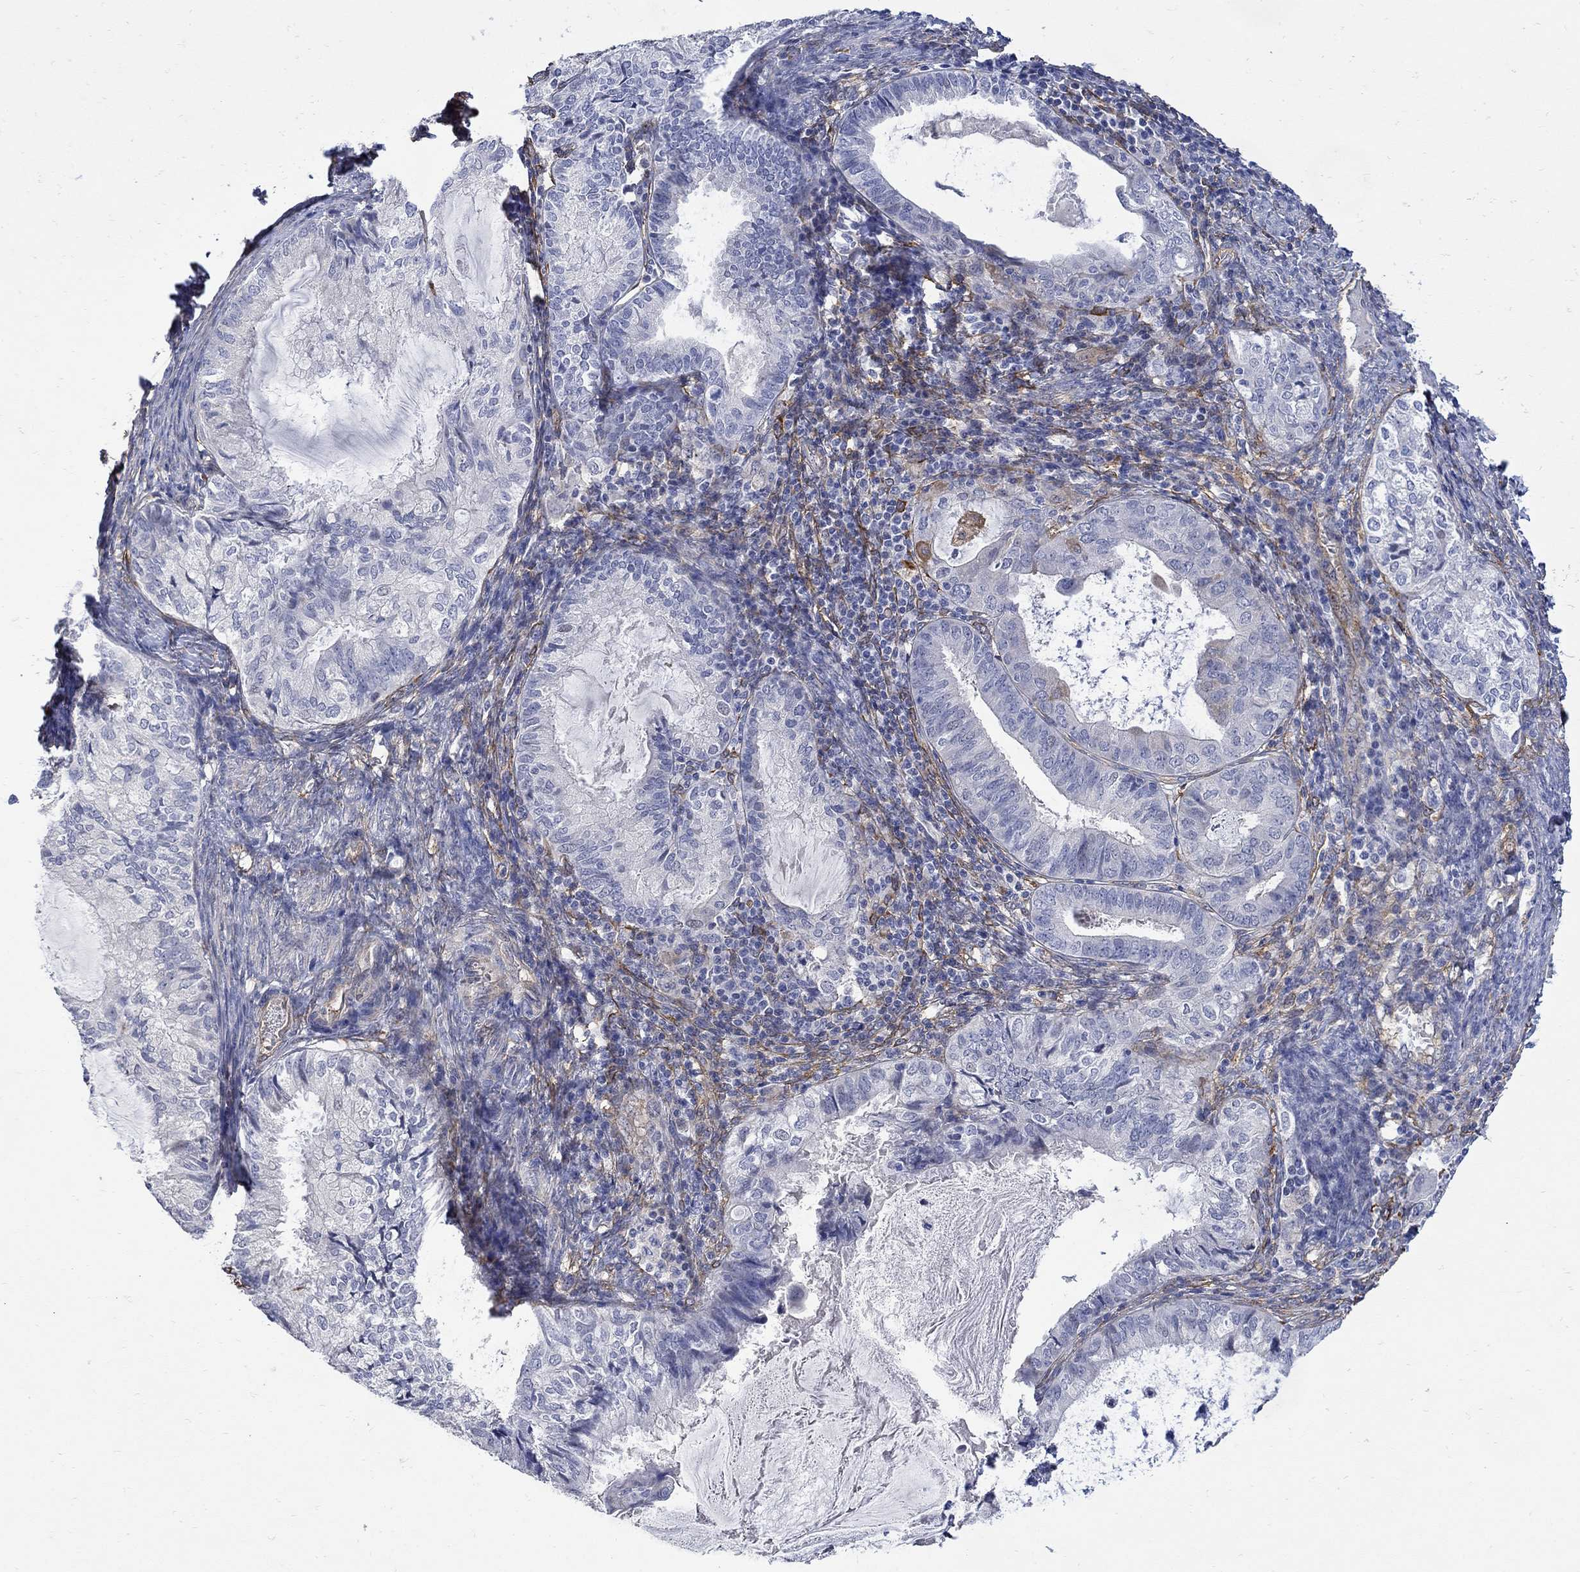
{"staining": {"intensity": "negative", "quantity": "none", "location": "none"}, "tissue": "endometrial cancer", "cell_type": "Tumor cells", "image_type": "cancer", "snomed": [{"axis": "morphology", "description": "Adenocarcinoma, NOS"}, {"axis": "topography", "description": "Endometrium"}], "caption": "Micrograph shows no significant protein expression in tumor cells of endometrial cancer.", "gene": "TGM2", "patient": {"sex": "female", "age": 86}}